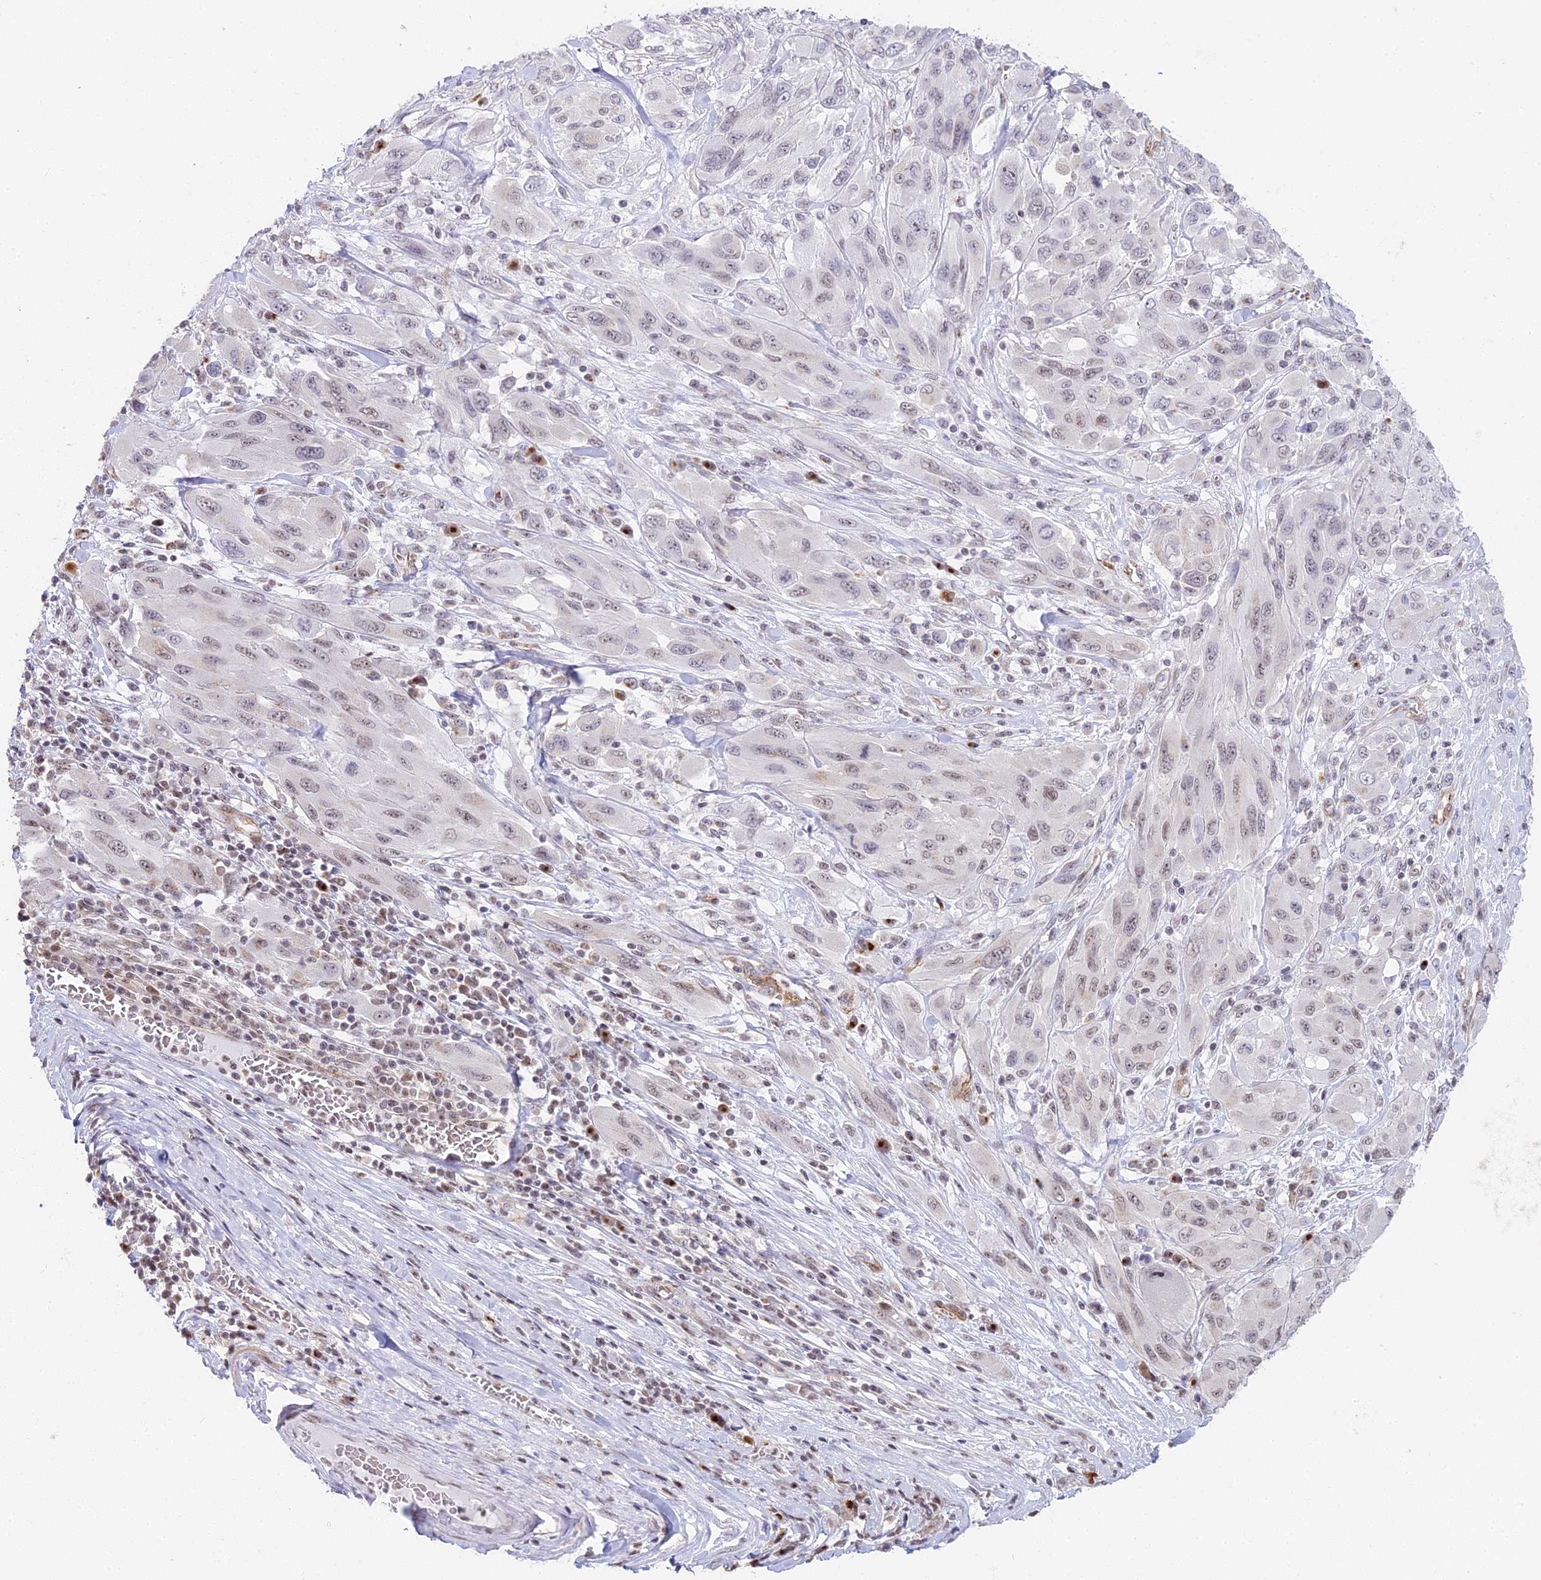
{"staining": {"intensity": "weak", "quantity": "<25%", "location": "nuclear"}, "tissue": "melanoma", "cell_type": "Tumor cells", "image_type": "cancer", "snomed": [{"axis": "morphology", "description": "Malignant melanoma, NOS"}, {"axis": "topography", "description": "Skin"}], "caption": "Immunohistochemical staining of human melanoma reveals no significant staining in tumor cells.", "gene": "HEATR5B", "patient": {"sex": "female", "age": 91}}